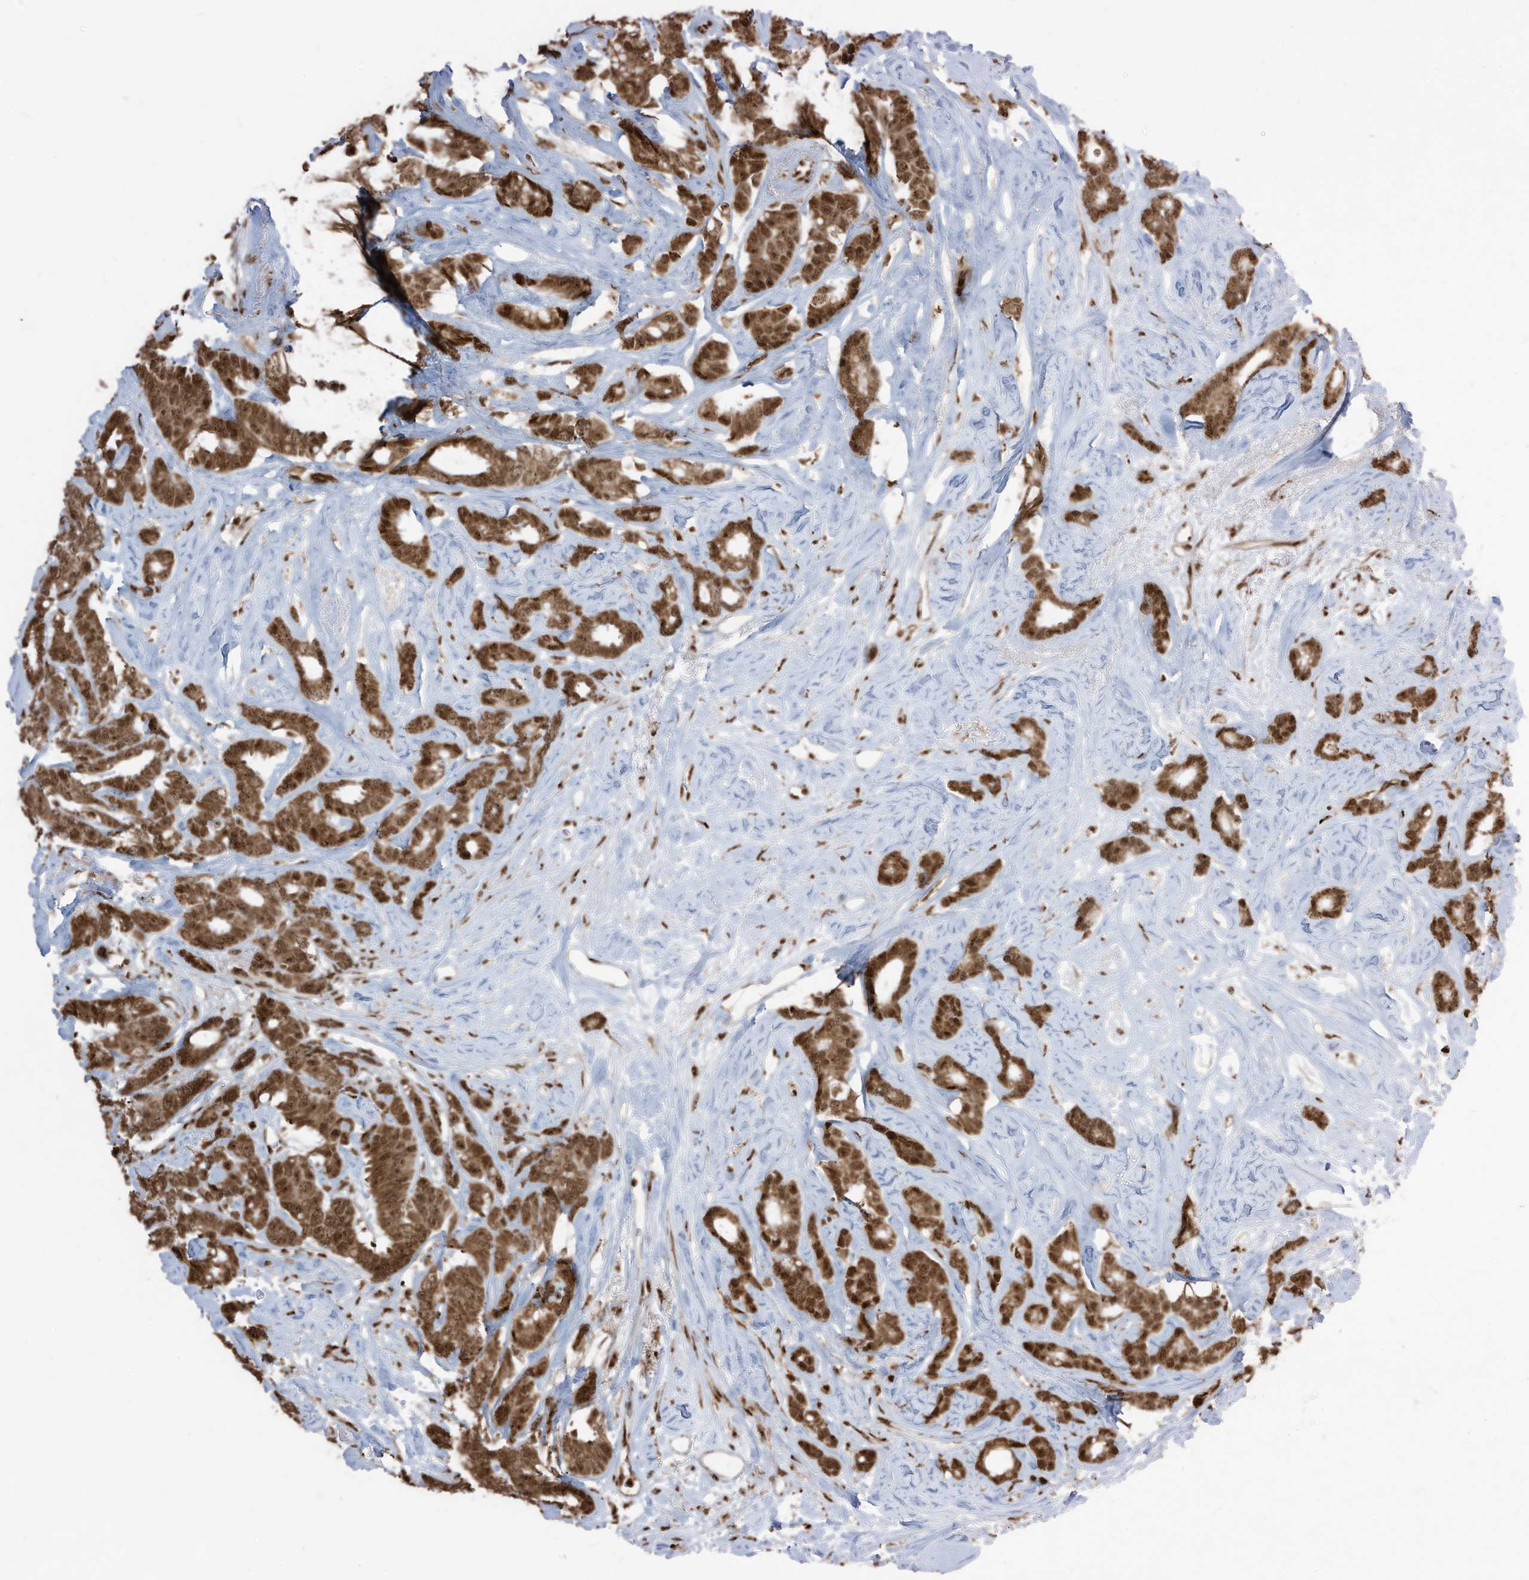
{"staining": {"intensity": "moderate", "quantity": ">75%", "location": "cytoplasmic/membranous,nuclear"}, "tissue": "breast cancer", "cell_type": "Tumor cells", "image_type": "cancer", "snomed": [{"axis": "morphology", "description": "Duct carcinoma"}, {"axis": "topography", "description": "Breast"}], "caption": "Immunohistochemical staining of human breast infiltrating ductal carcinoma displays medium levels of moderate cytoplasmic/membranous and nuclear positivity in about >75% of tumor cells. (Stains: DAB in brown, nuclei in blue, Microscopy: brightfield microscopy at high magnification).", "gene": "LBH", "patient": {"sex": "female", "age": 87}}